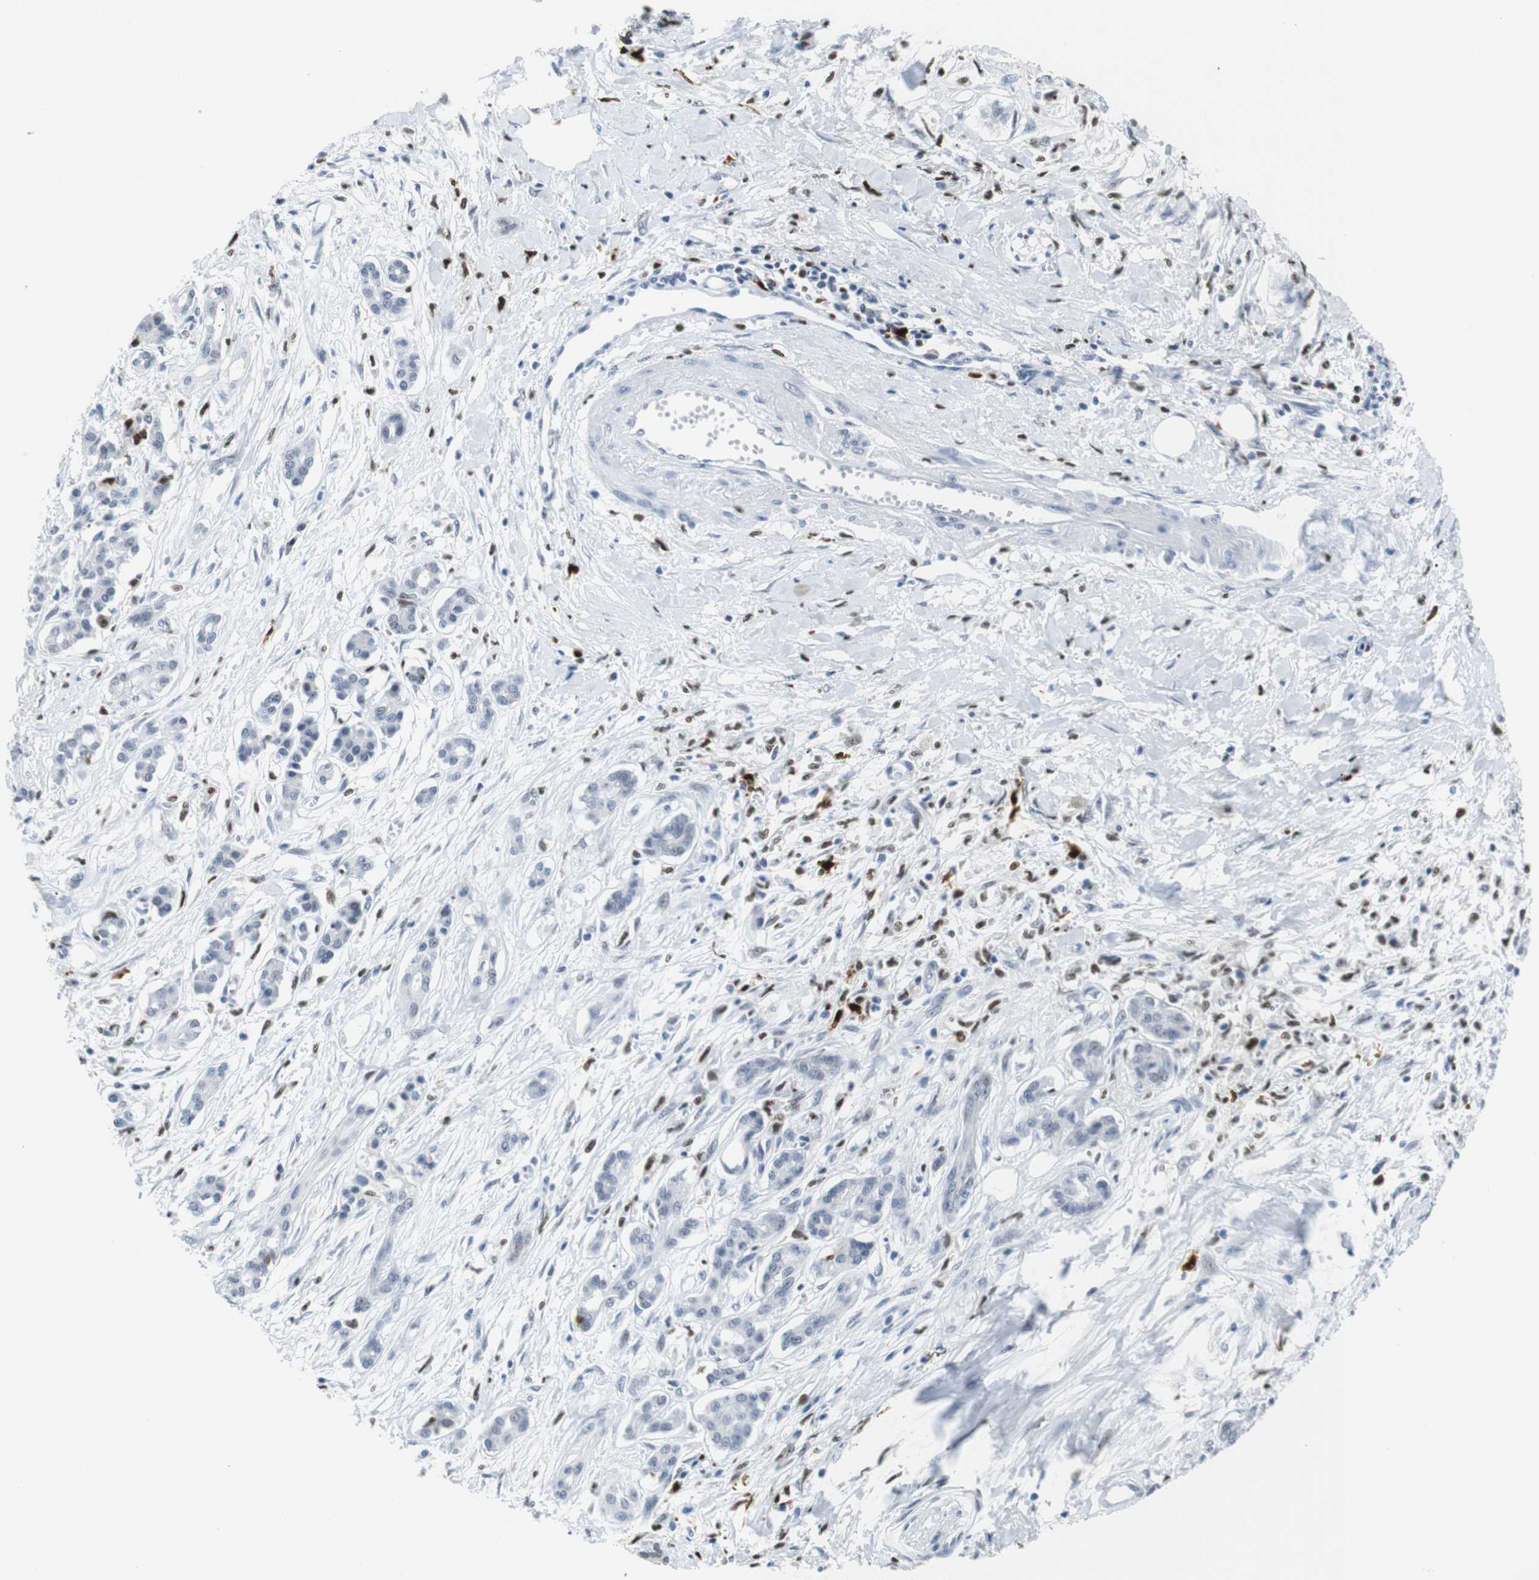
{"staining": {"intensity": "negative", "quantity": "none", "location": "none"}, "tissue": "pancreatic cancer", "cell_type": "Tumor cells", "image_type": "cancer", "snomed": [{"axis": "morphology", "description": "Adenocarcinoma, NOS"}, {"axis": "topography", "description": "Pancreas"}], "caption": "High power microscopy photomicrograph of an immunohistochemistry (IHC) image of pancreatic adenocarcinoma, revealing no significant staining in tumor cells.", "gene": "IRF8", "patient": {"sex": "male", "age": 56}}